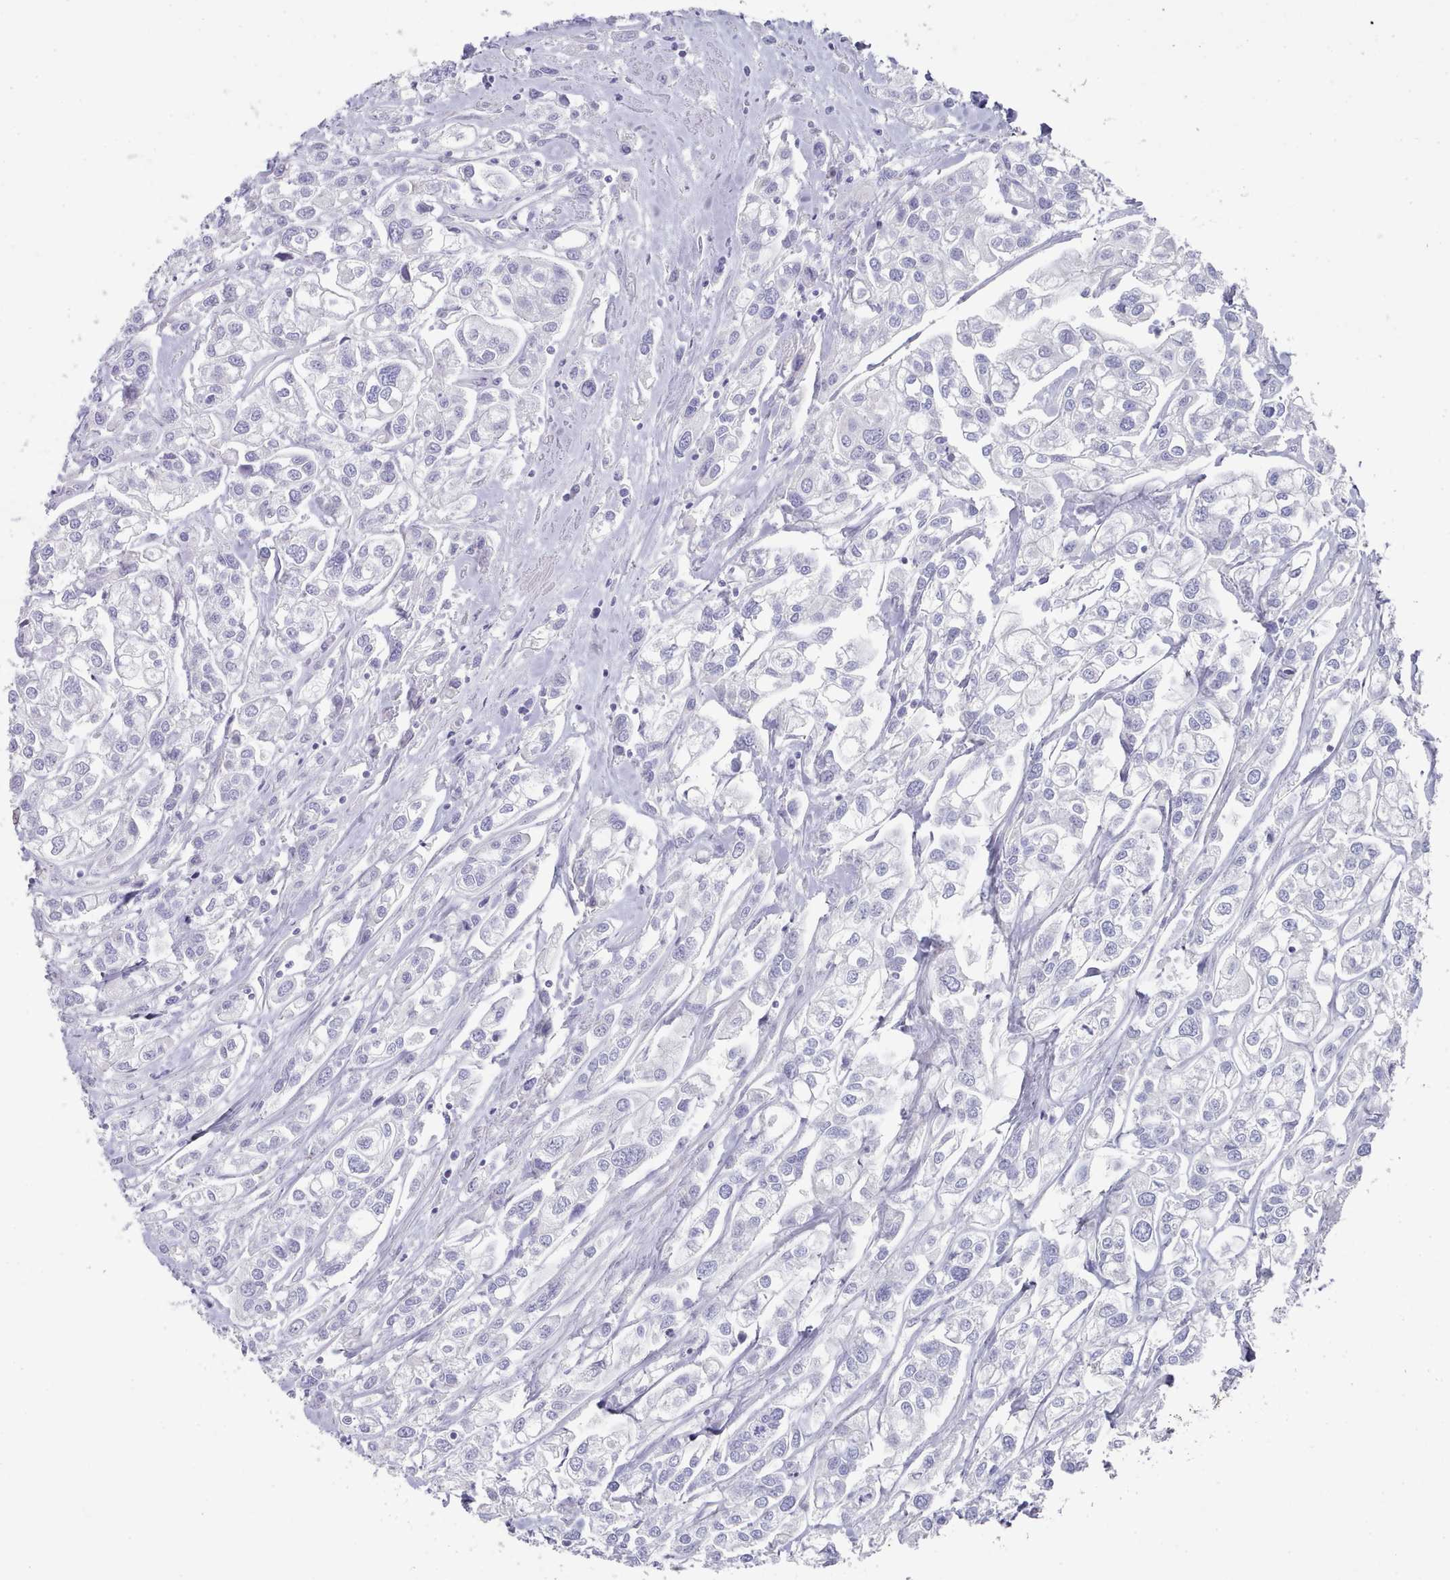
{"staining": {"intensity": "negative", "quantity": "none", "location": "none"}, "tissue": "urothelial cancer", "cell_type": "Tumor cells", "image_type": "cancer", "snomed": [{"axis": "morphology", "description": "Urothelial carcinoma, High grade"}, {"axis": "topography", "description": "Urinary bladder"}], "caption": "Urothelial cancer was stained to show a protein in brown. There is no significant staining in tumor cells.", "gene": "LRRC37A", "patient": {"sex": "male", "age": 67}}